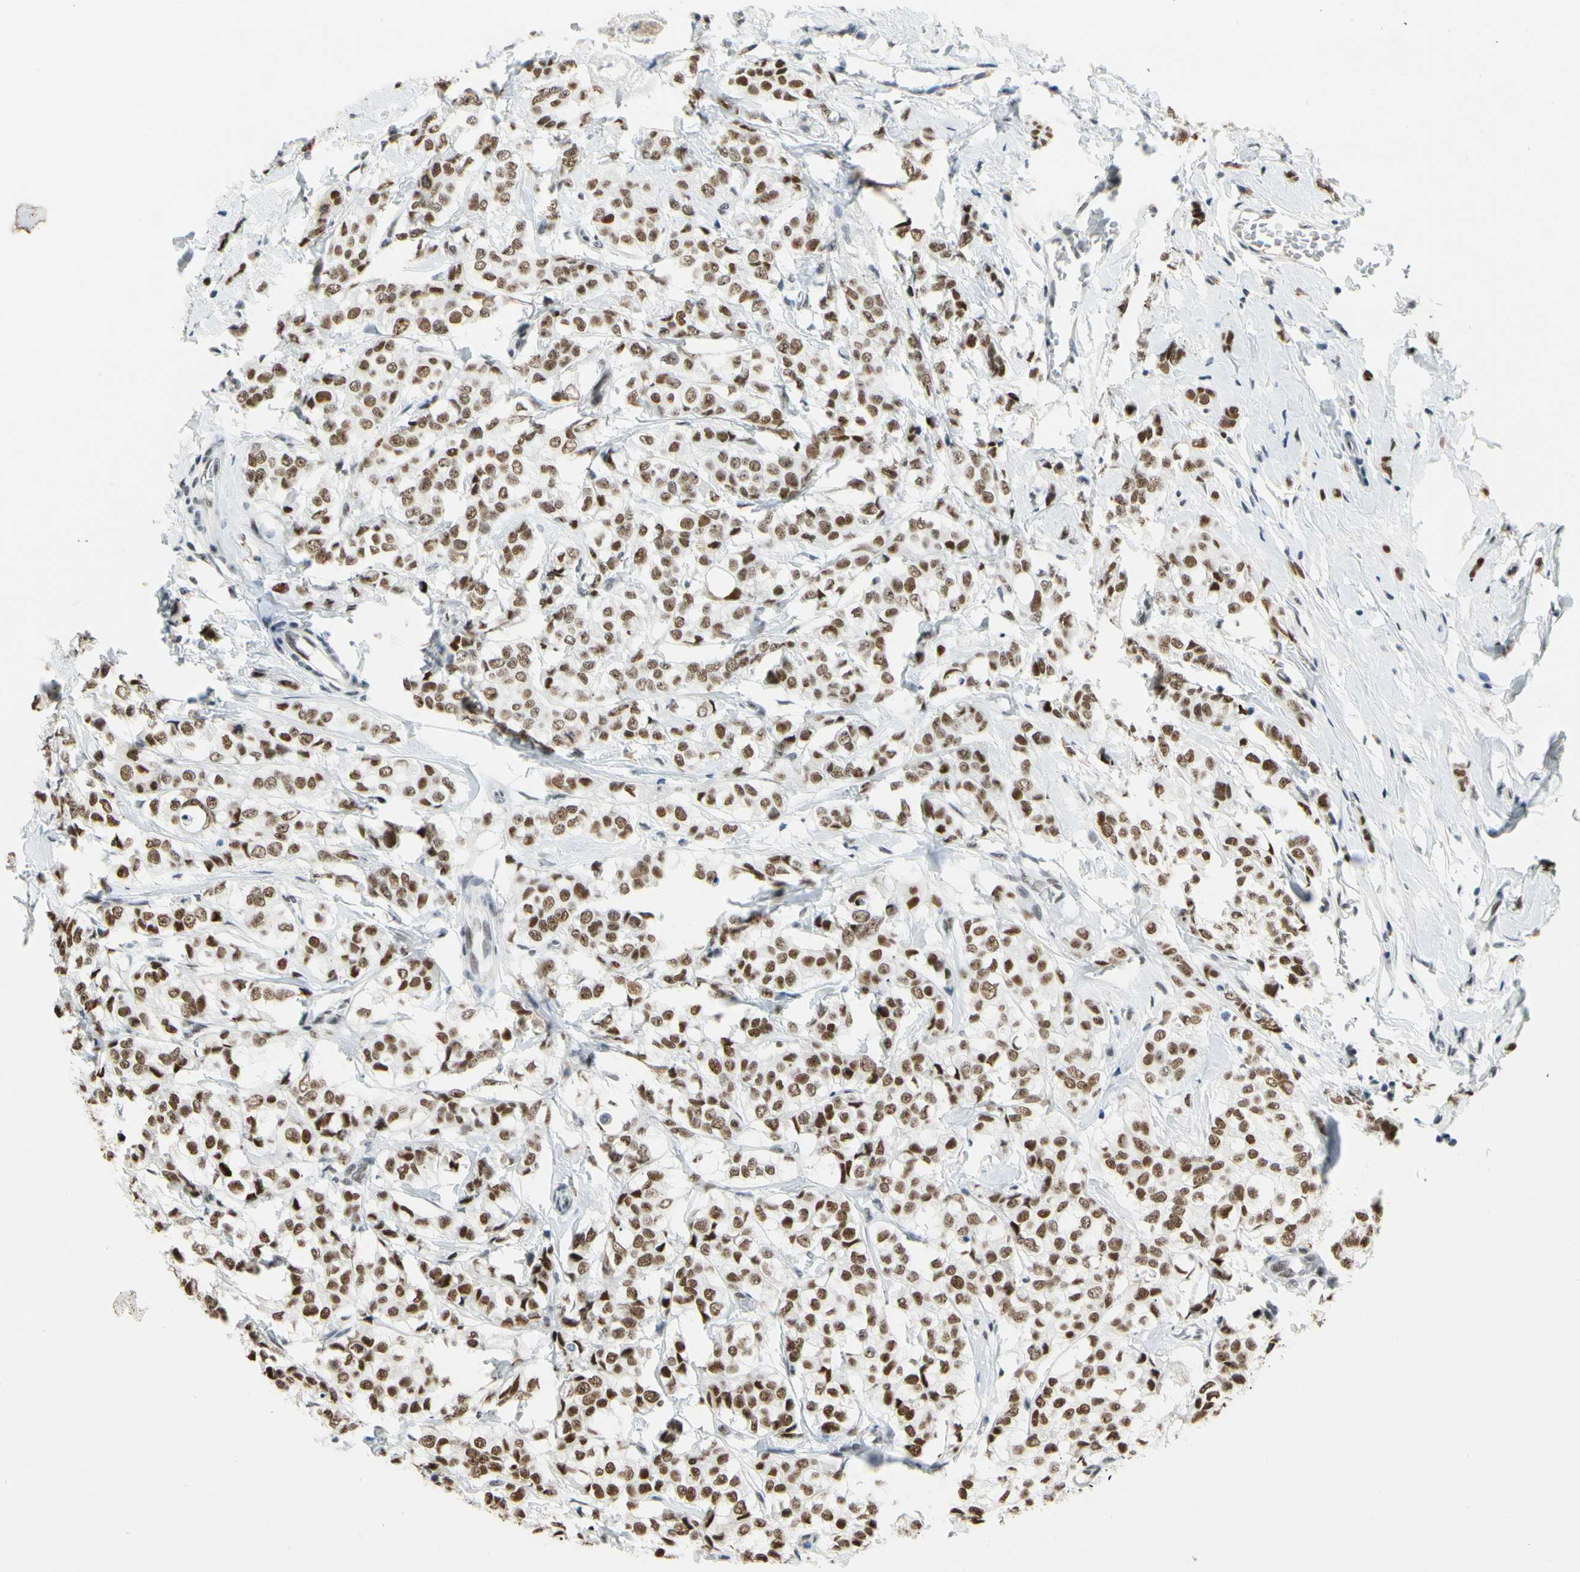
{"staining": {"intensity": "strong", "quantity": ">75%", "location": "nuclear"}, "tissue": "breast cancer", "cell_type": "Tumor cells", "image_type": "cancer", "snomed": [{"axis": "morphology", "description": "Lobular carcinoma"}, {"axis": "topography", "description": "Breast"}], "caption": "Immunohistochemical staining of human breast cancer shows high levels of strong nuclear protein expression in approximately >75% of tumor cells. The staining is performed using DAB brown chromogen to label protein expression. The nuclei are counter-stained blue using hematoxylin.", "gene": "ZSCAN16", "patient": {"sex": "female", "age": 60}}